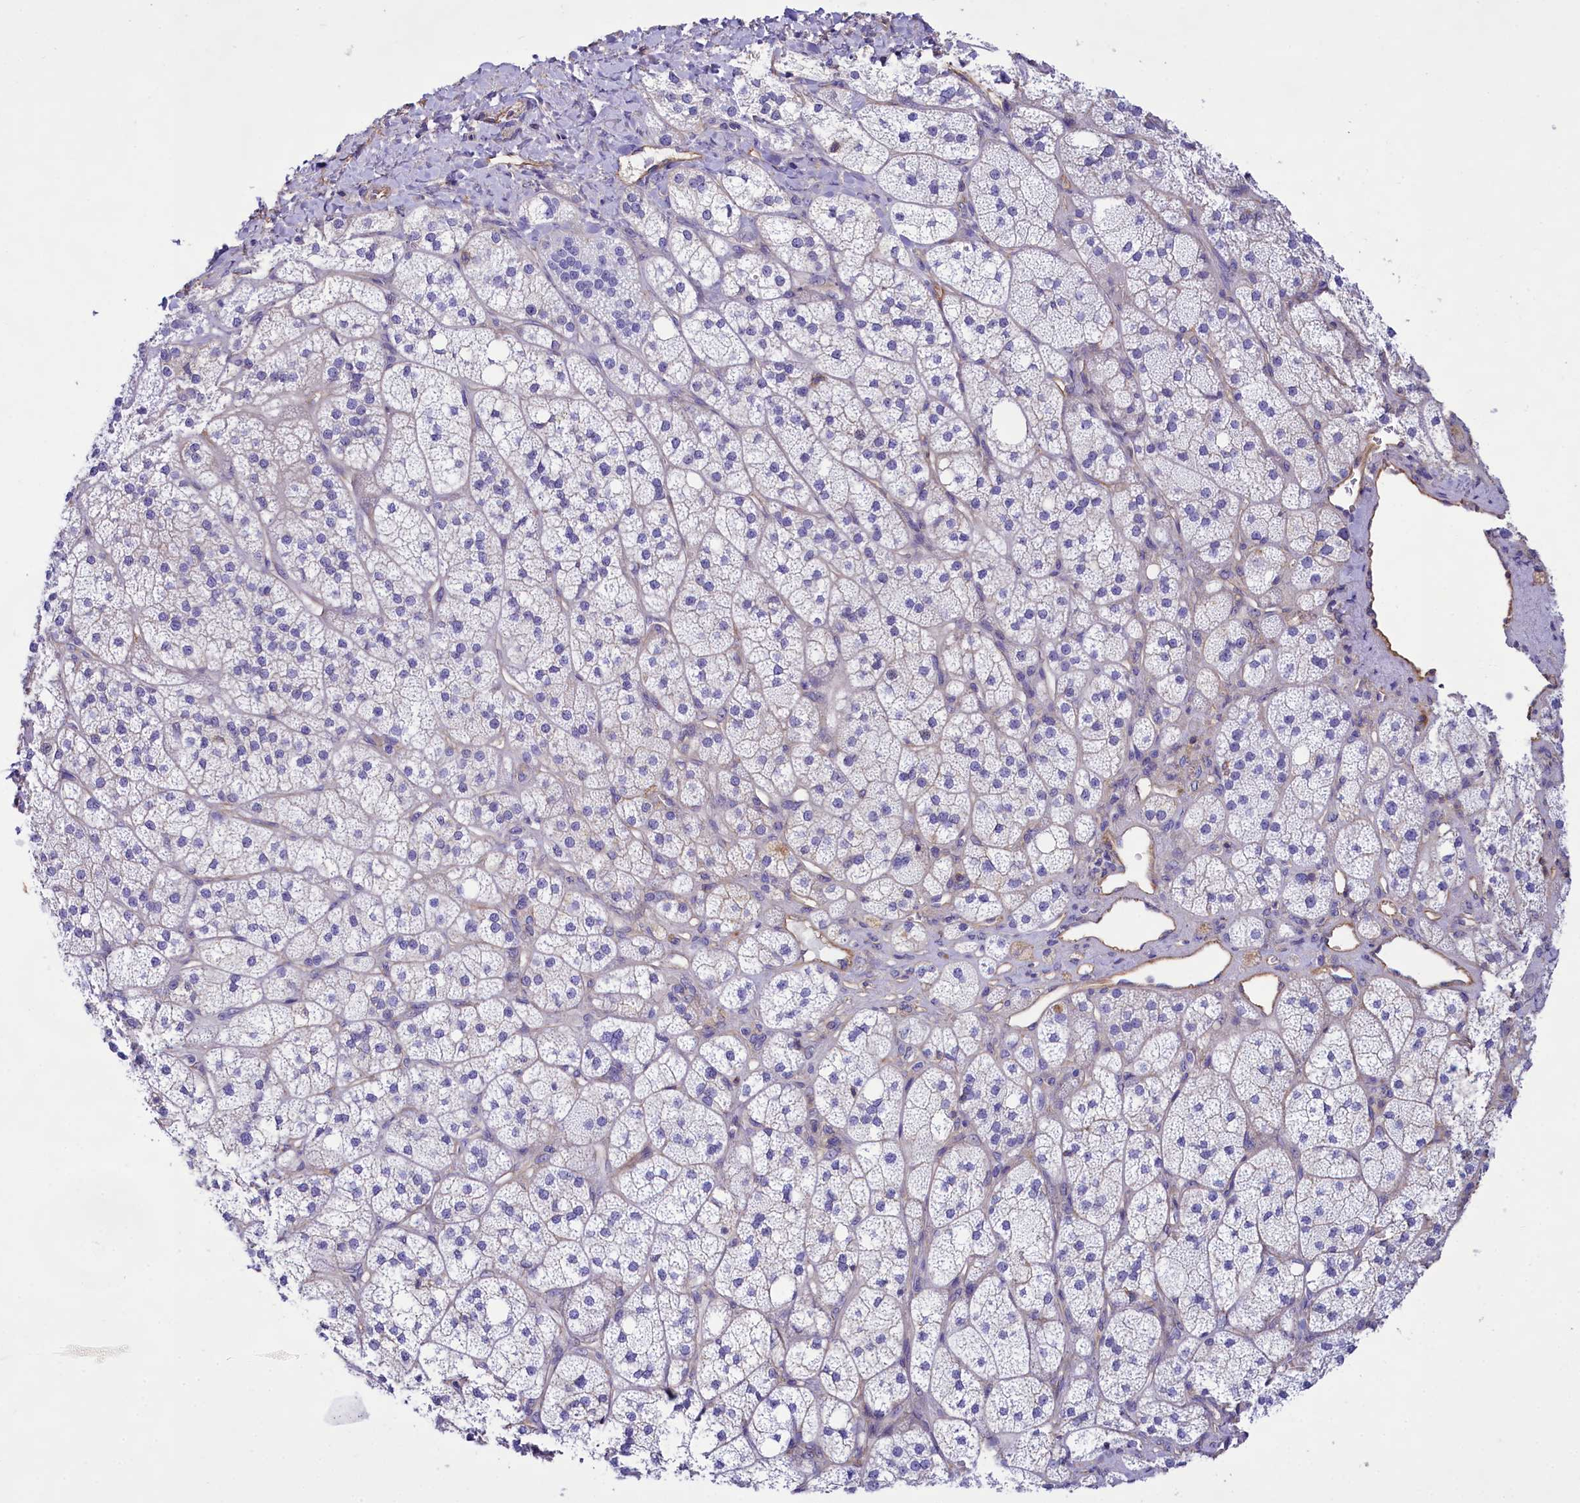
{"staining": {"intensity": "negative", "quantity": "none", "location": "none"}, "tissue": "adrenal gland", "cell_type": "Glandular cells", "image_type": "normal", "snomed": [{"axis": "morphology", "description": "Normal tissue, NOS"}, {"axis": "topography", "description": "Adrenal gland"}], "caption": "High power microscopy image of an immunohistochemistry (IHC) histopathology image of benign adrenal gland, revealing no significant staining in glandular cells. (DAB (3,3'-diaminobenzidine) immunohistochemistry (IHC), high magnification).", "gene": "CD99", "patient": {"sex": "male", "age": 61}}